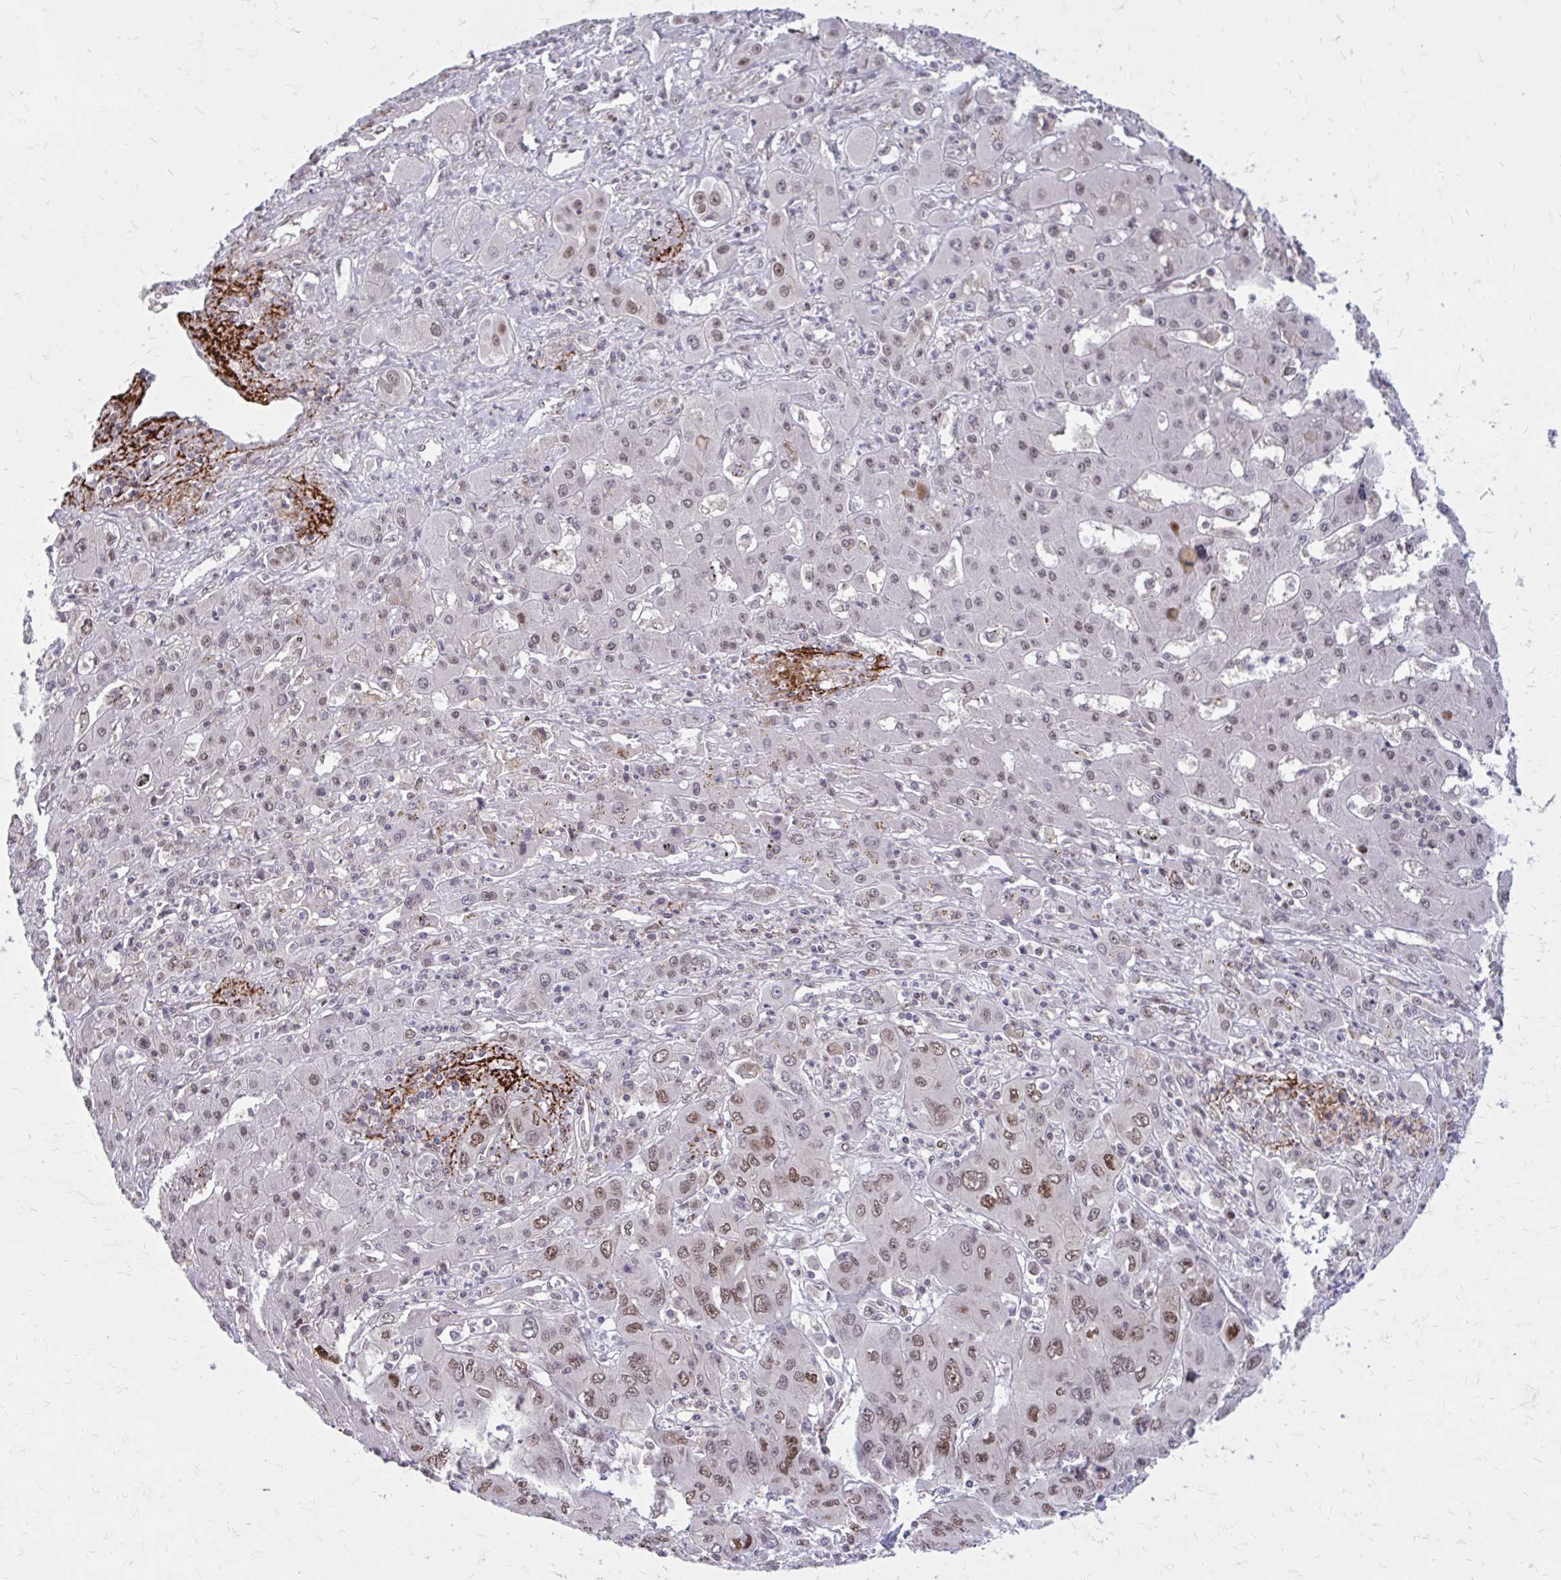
{"staining": {"intensity": "moderate", "quantity": ">75%", "location": "nuclear"}, "tissue": "liver cancer", "cell_type": "Tumor cells", "image_type": "cancer", "snomed": [{"axis": "morphology", "description": "Cholangiocarcinoma"}, {"axis": "topography", "description": "Liver"}], "caption": "Immunohistochemical staining of human liver cholangiocarcinoma reveals medium levels of moderate nuclear protein positivity in approximately >75% of tumor cells.", "gene": "PSME4", "patient": {"sex": "male", "age": 67}}